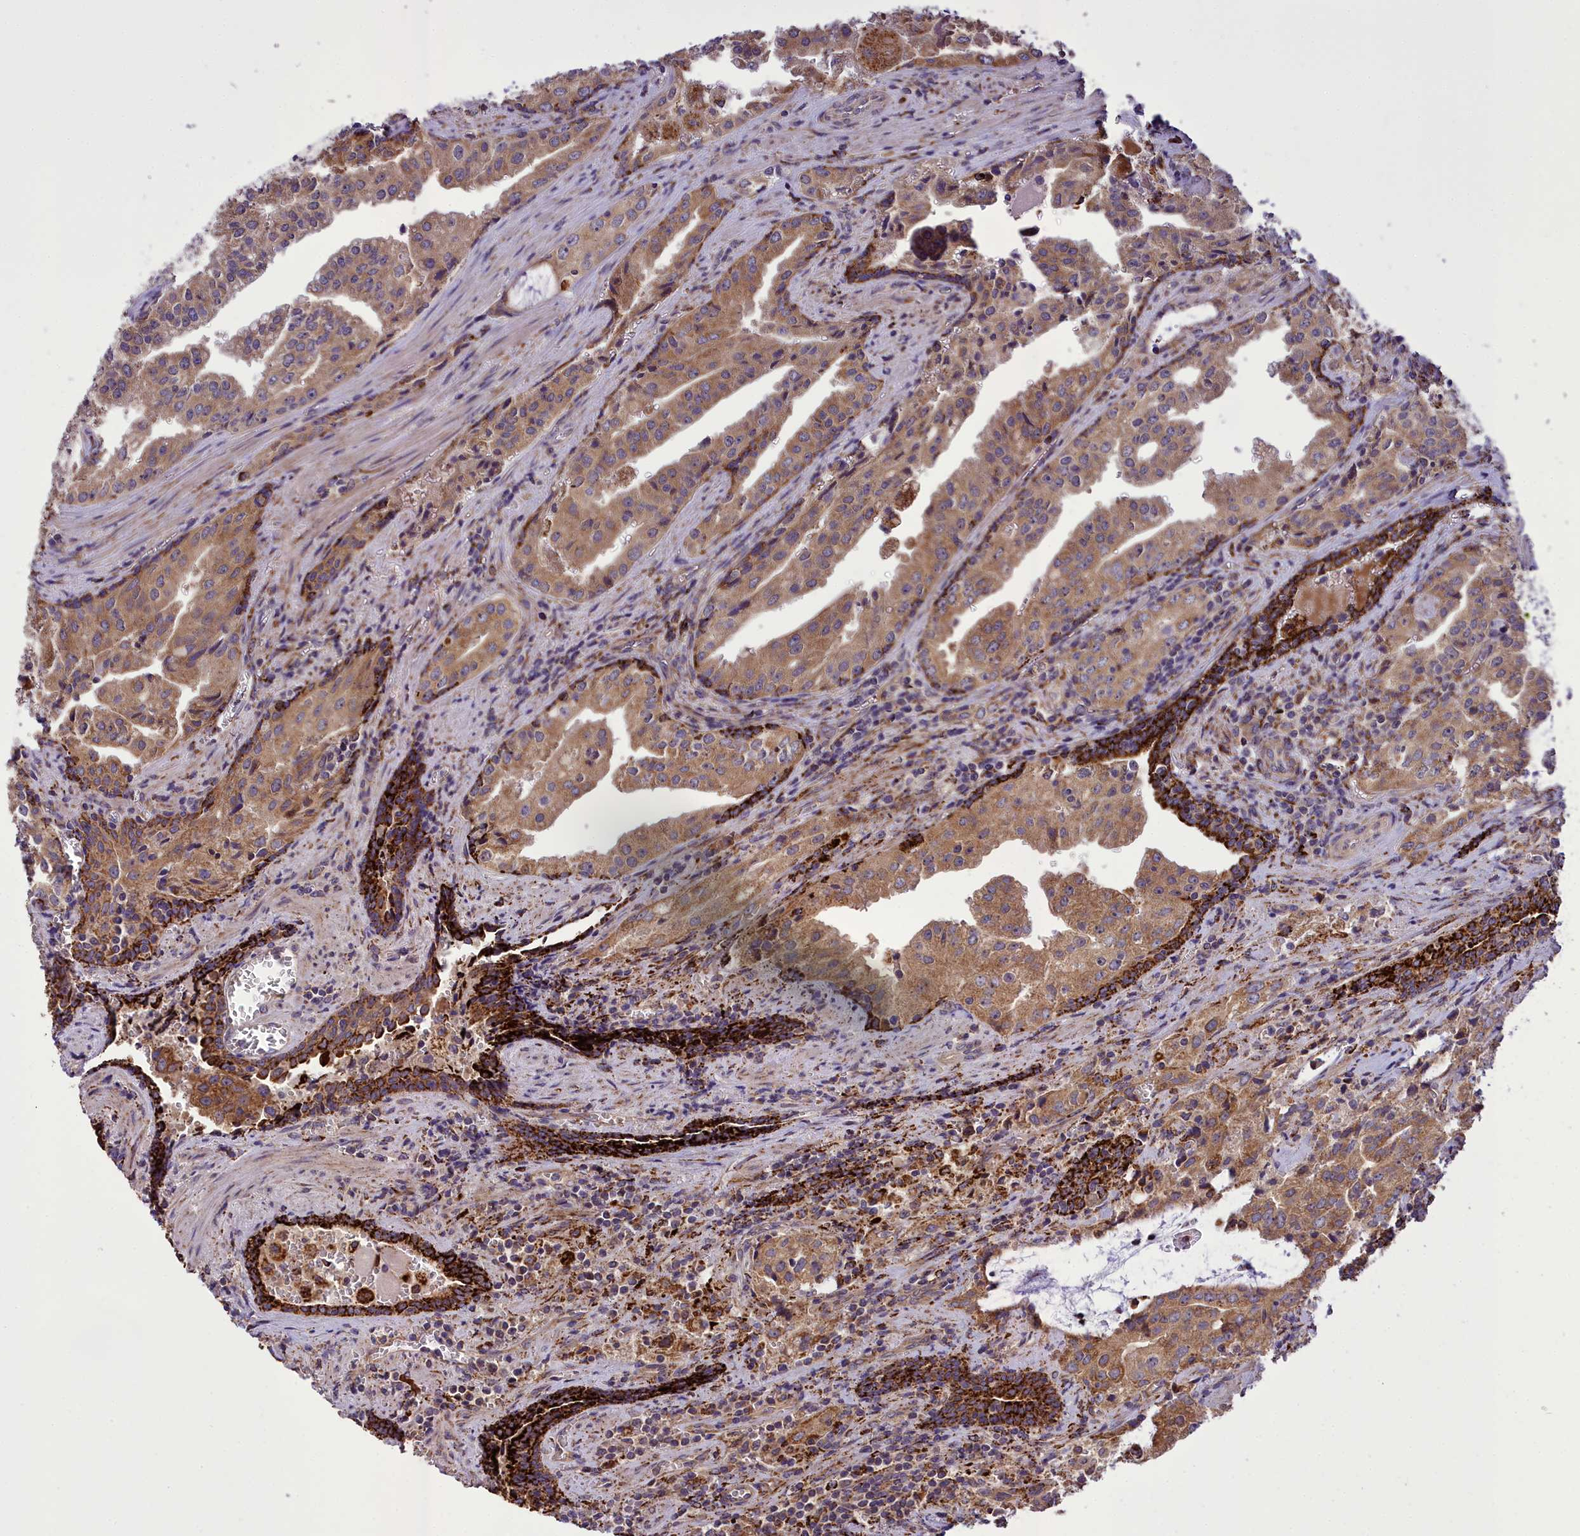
{"staining": {"intensity": "moderate", "quantity": ">75%", "location": "cytoplasmic/membranous"}, "tissue": "prostate cancer", "cell_type": "Tumor cells", "image_type": "cancer", "snomed": [{"axis": "morphology", "description": "Adenocarcinoma, High grade"}, {"axis": "topography", "description": "Prostate"}], "caption": "Tumor cells reveal moderate cytoplasmic/membranous expression in about >75% of cells in prostate cancer.", "gene": "TBC1D24", "patient": {"sex": "male", "age": 68}}